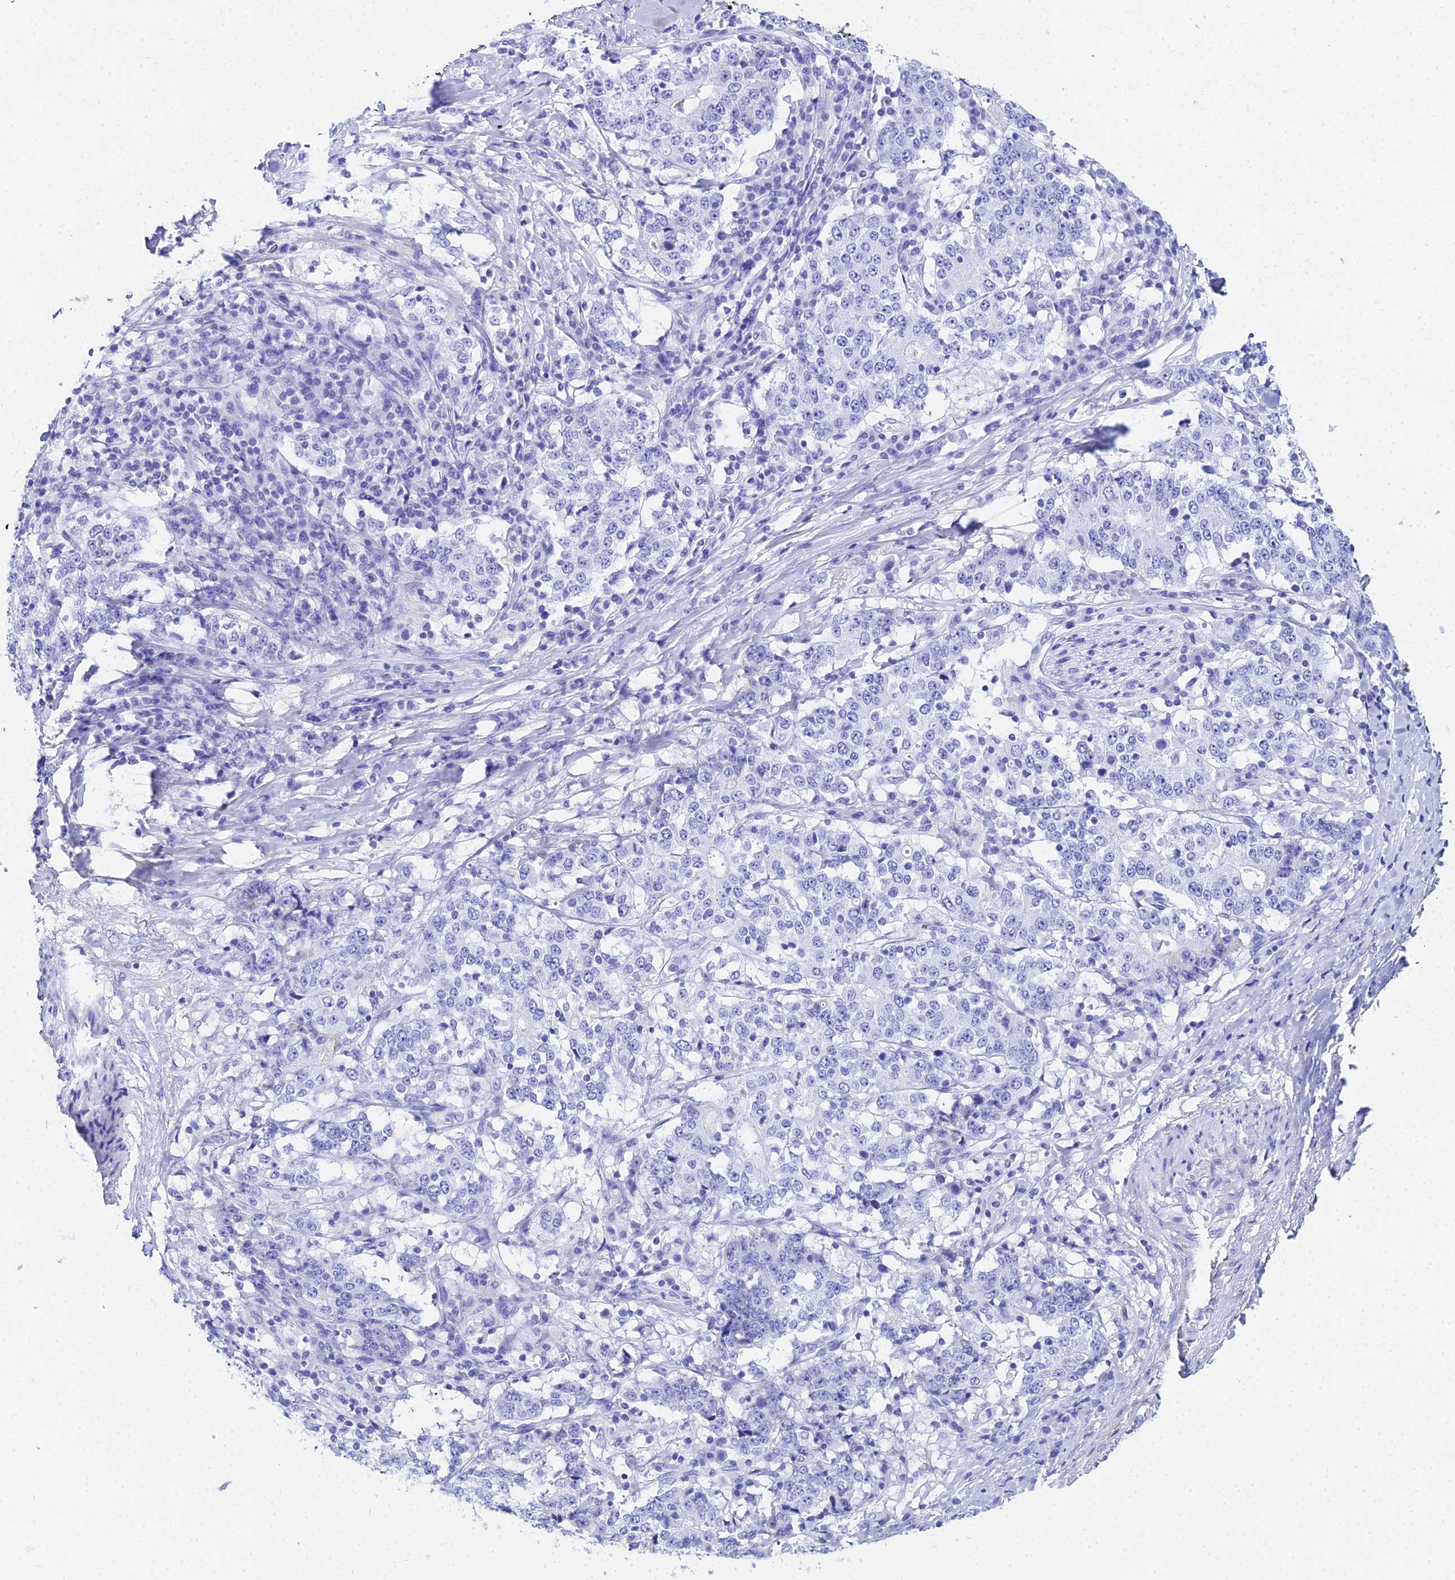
{"staining": {"intensity": "negative", "quantity": "none", "location": "none"}, "tissue": "stomach cancer", "cell_type": "Tumor cells", "image_type": "cancer", "snomed": [{"axis": "morphology", "description": "Adenocarcinoma, NOS"}, {"axis": "topography", "description": "Stomach"}], "caption": "Tumor cells show no significant staining in adenocarcinoma (stomach).", "gene": "CELA3A", "patient": {"sex": "male", "age": 59}}